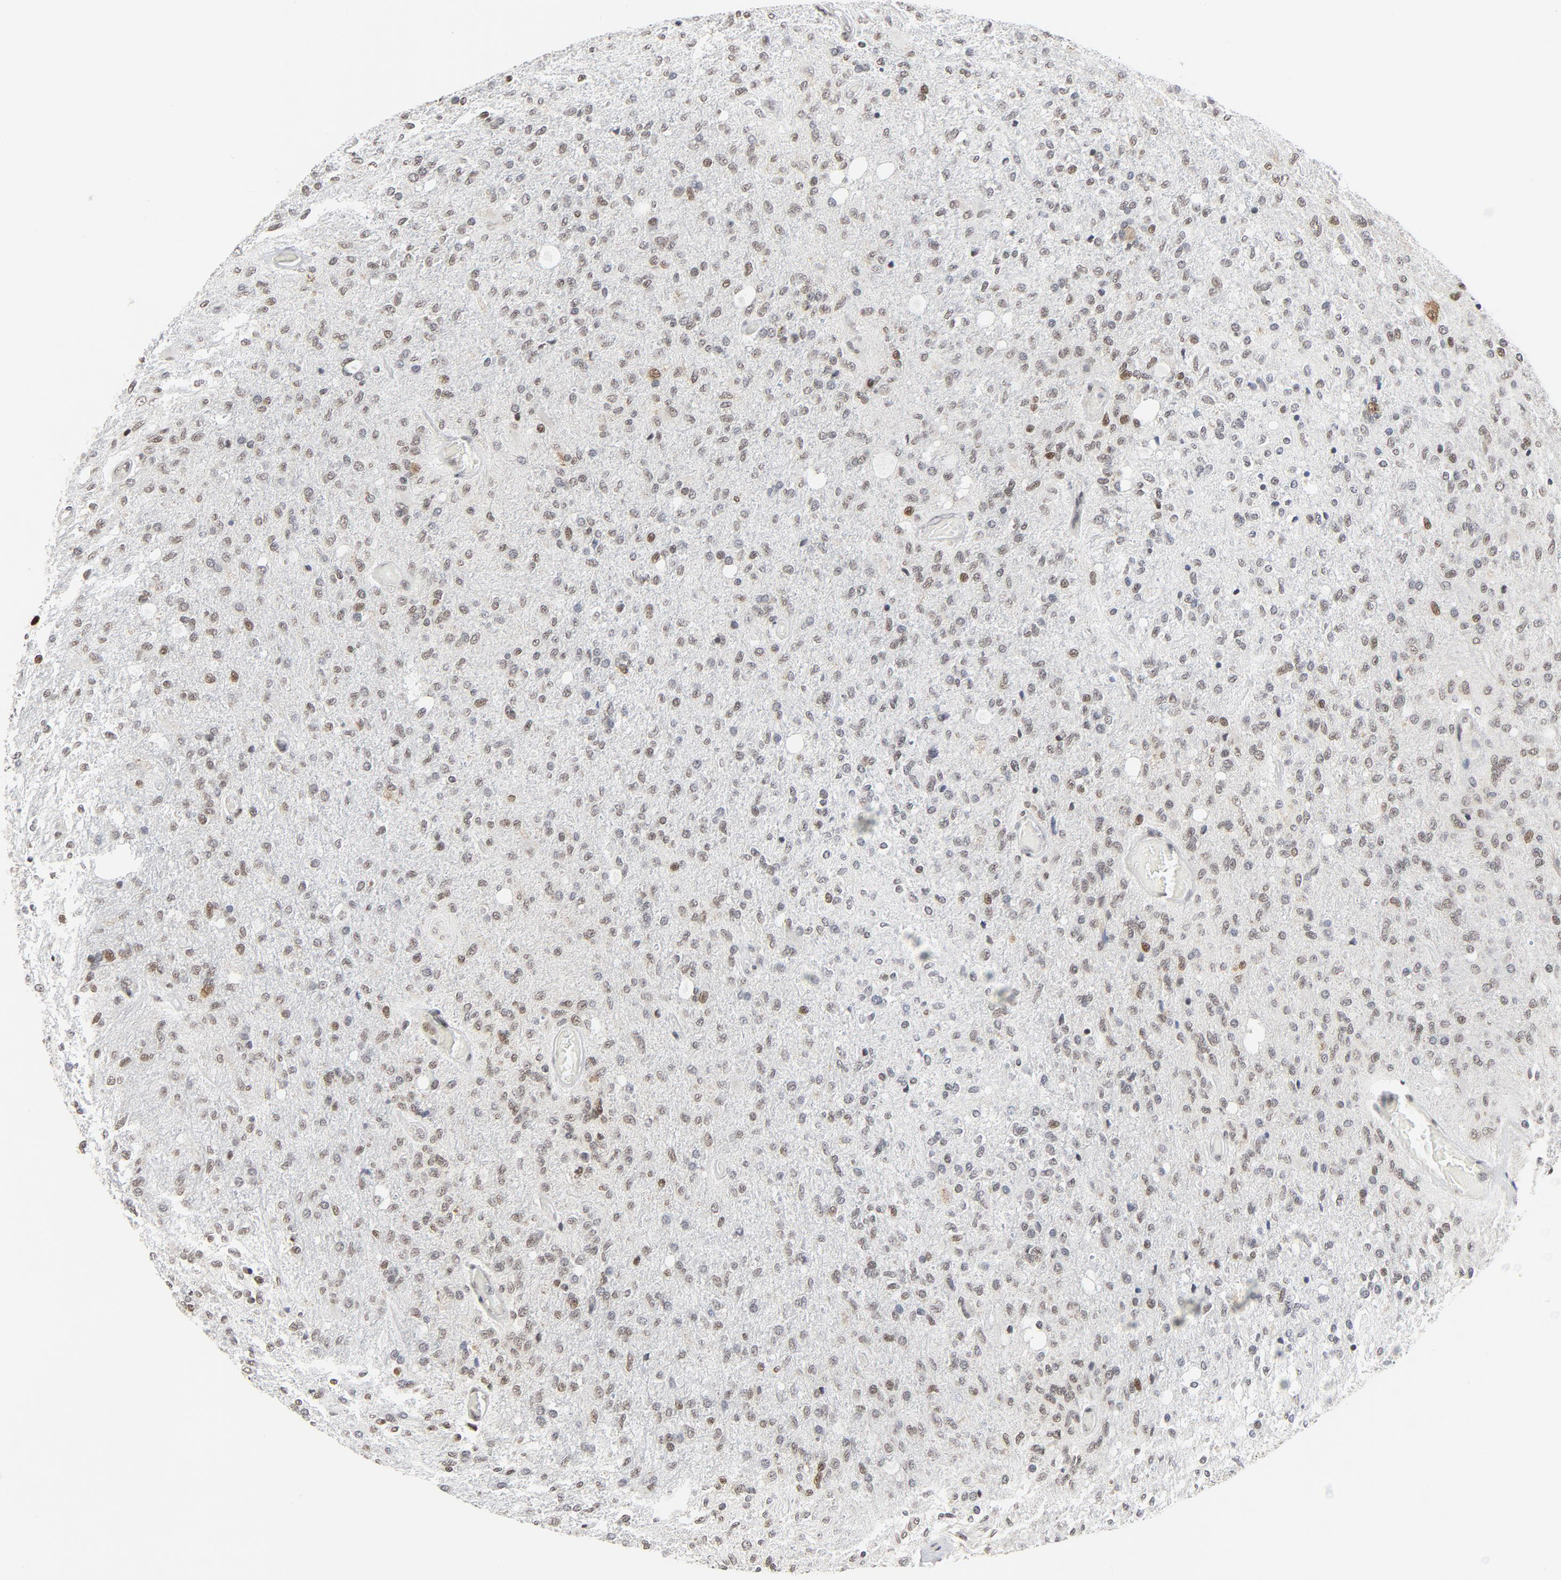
{"staining": {"intensity": "weak", "quantity": "25%-75%", "location": "nuclear"}, "tissue": "glioma", "cell_type": "Tumor cells", "image_type": "cancer", "snomed": [{"axis": "morphology", "description": "Normal tissue, NOS"}, {"axis": "morphology", "description": "Glioma, malignant, High grade"}, {"axis": "topography", "description": "Cerebral cortex"}], "caption": "Glioma was stained to show a protein in brown. There is low levels of weak nuclear expression in about 25%-75% of tumor cells.", "gene": "ERCC1", "patient": {"sex": "male", "age": 77}}